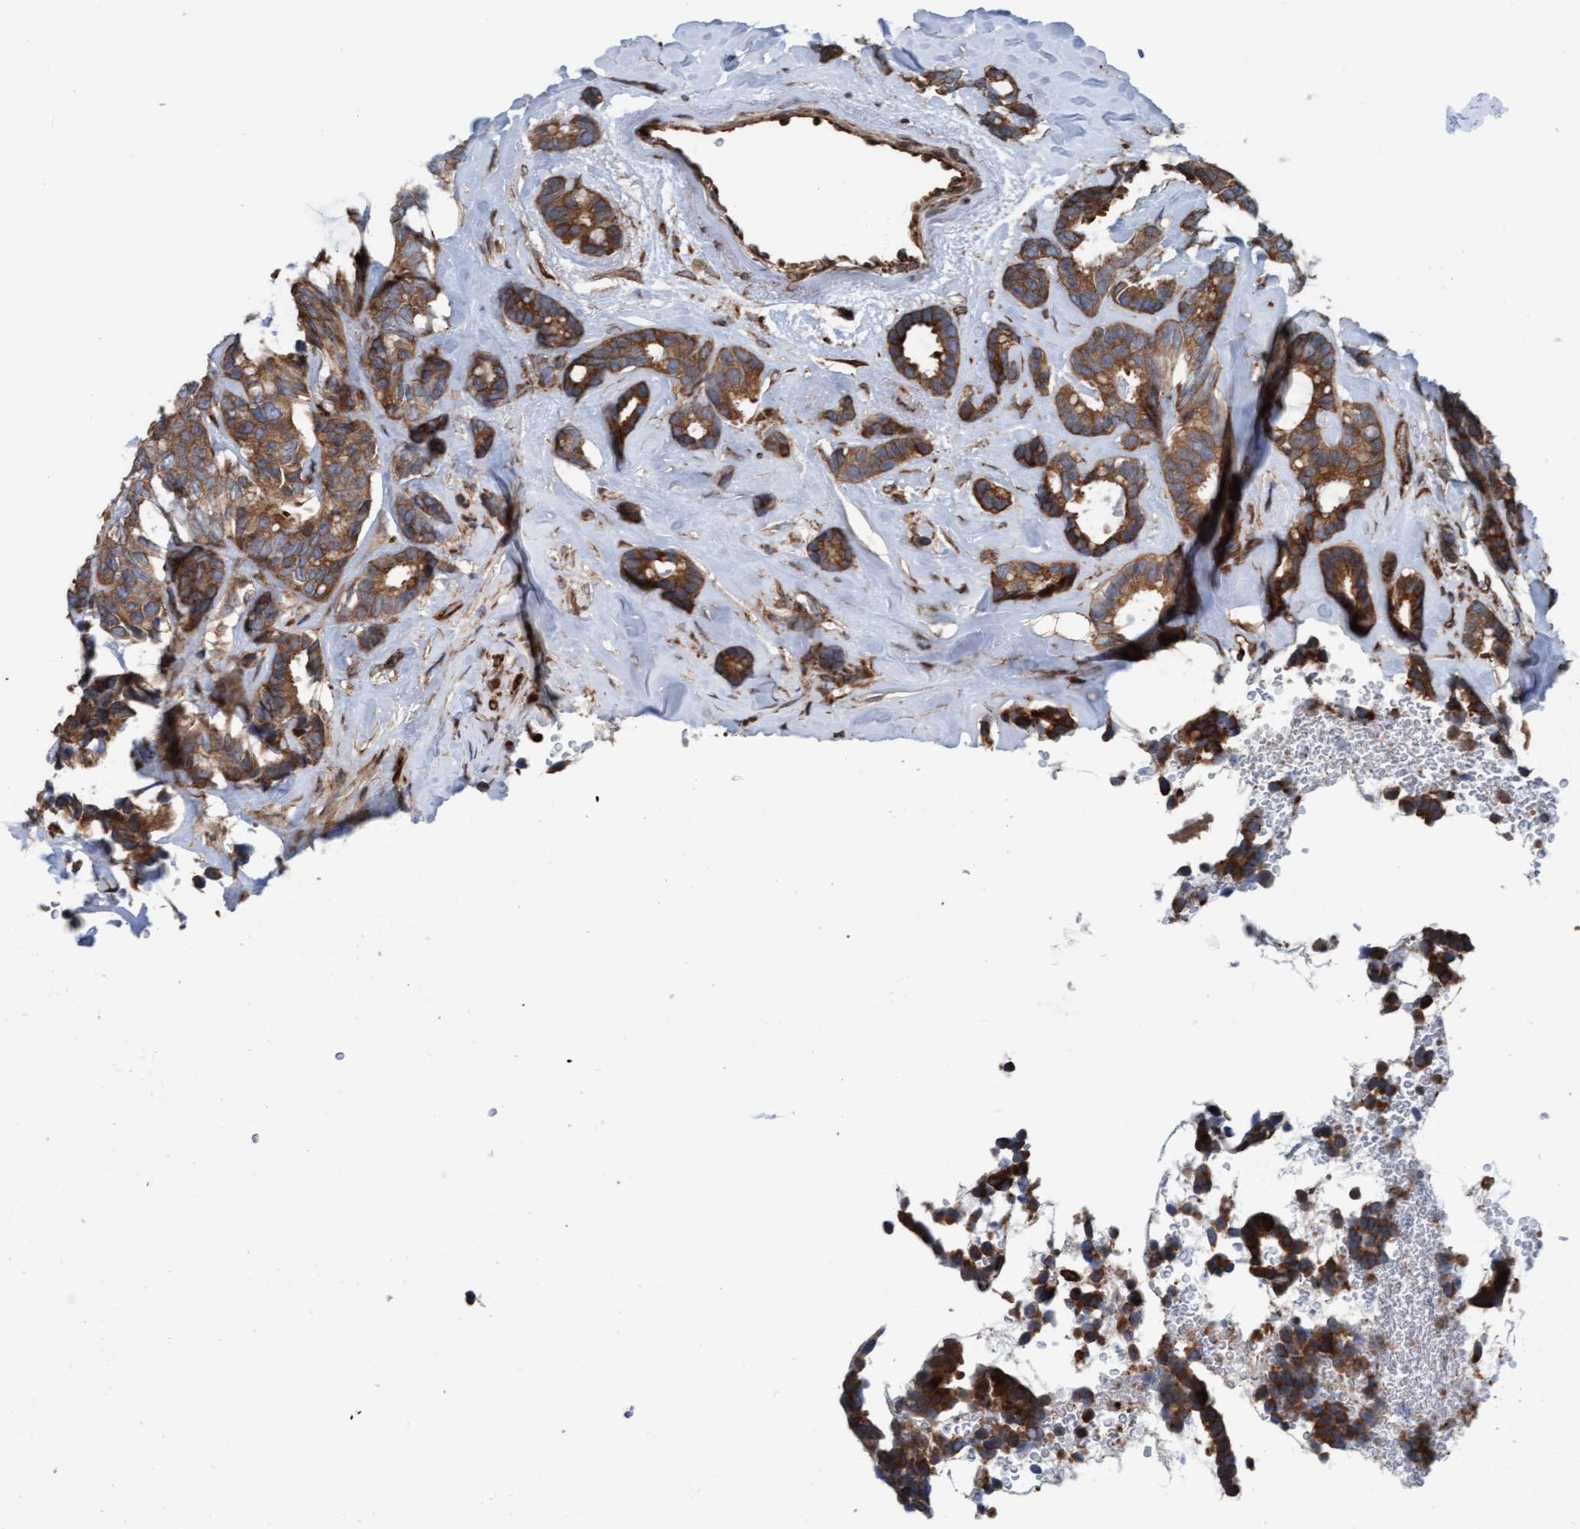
{"staining": {"intensity": "strong", "quantity": ">75%", "location": "cytoplasmic/membranous"}, "tissue": "breast cancer", "cell_type": "Tumor cells", "image_type": "cancer", "snomed": [{"axis": "morphology", "description": "Duct carcinoma"}, {"axis": "topography", "description": "Breast"}], "caption": "A histopathology image of human breast infiltrating ductal carcinoma stained for a protein shows strong cytoplasmic/membranous brown staining in tumor cells.", "gene": "RAP1GAP2", "patient": {"sex": "female", "age": 87}}